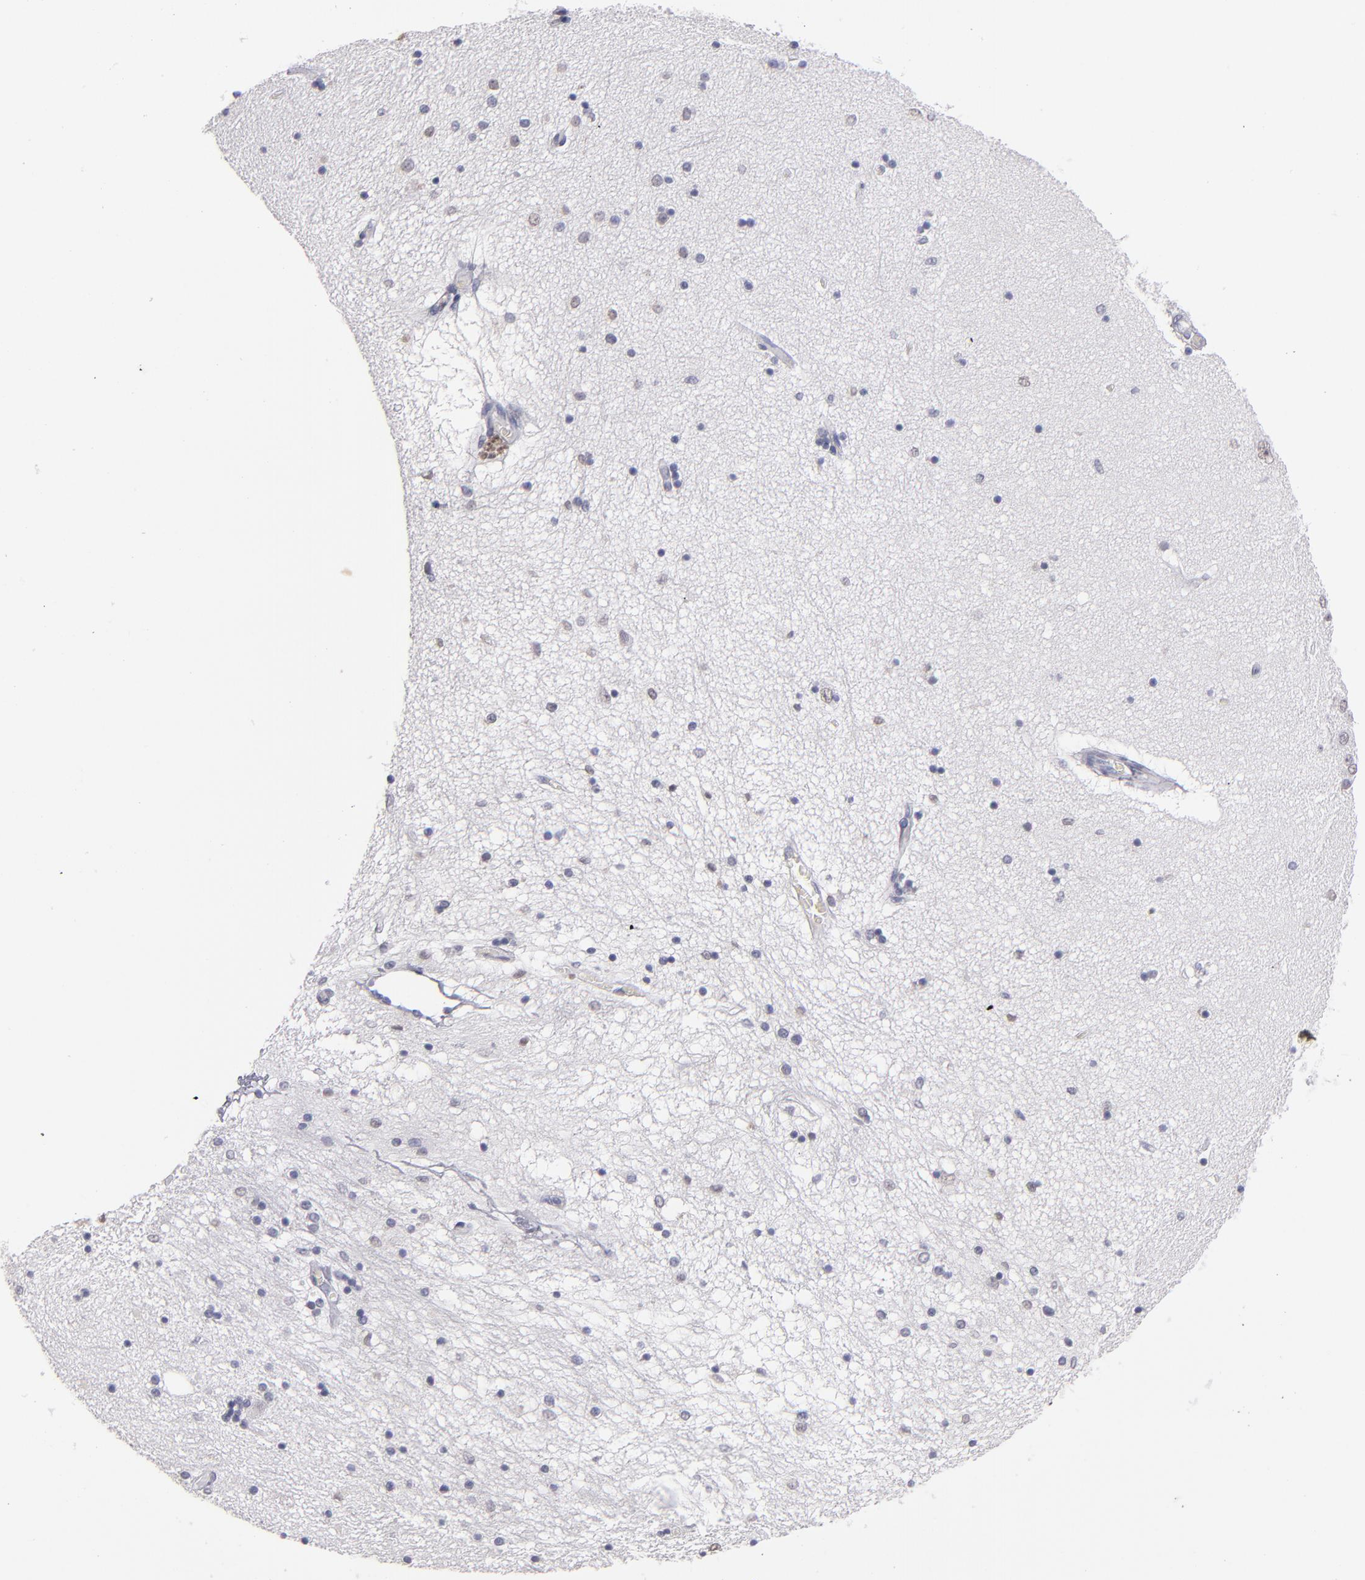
{"staining": {"intensity": "negative", "quantity": "none", "location": "none"}, "tissue": "hippocampus", "cell_type": "Glial cells", "image_type": "normal", "snomed": [{"axis": "morphology", "description": "Normal tissue, NOS"}, {"axis": "topography", "description": "Hippocampus"}], "caption": "An immunohistochemistry histopathology image of benign hippocampus is shown. There is no staining in glial cells of hippocampus.", "gene": "MGAM", "patient": {"sex": "female", "age": 54}}